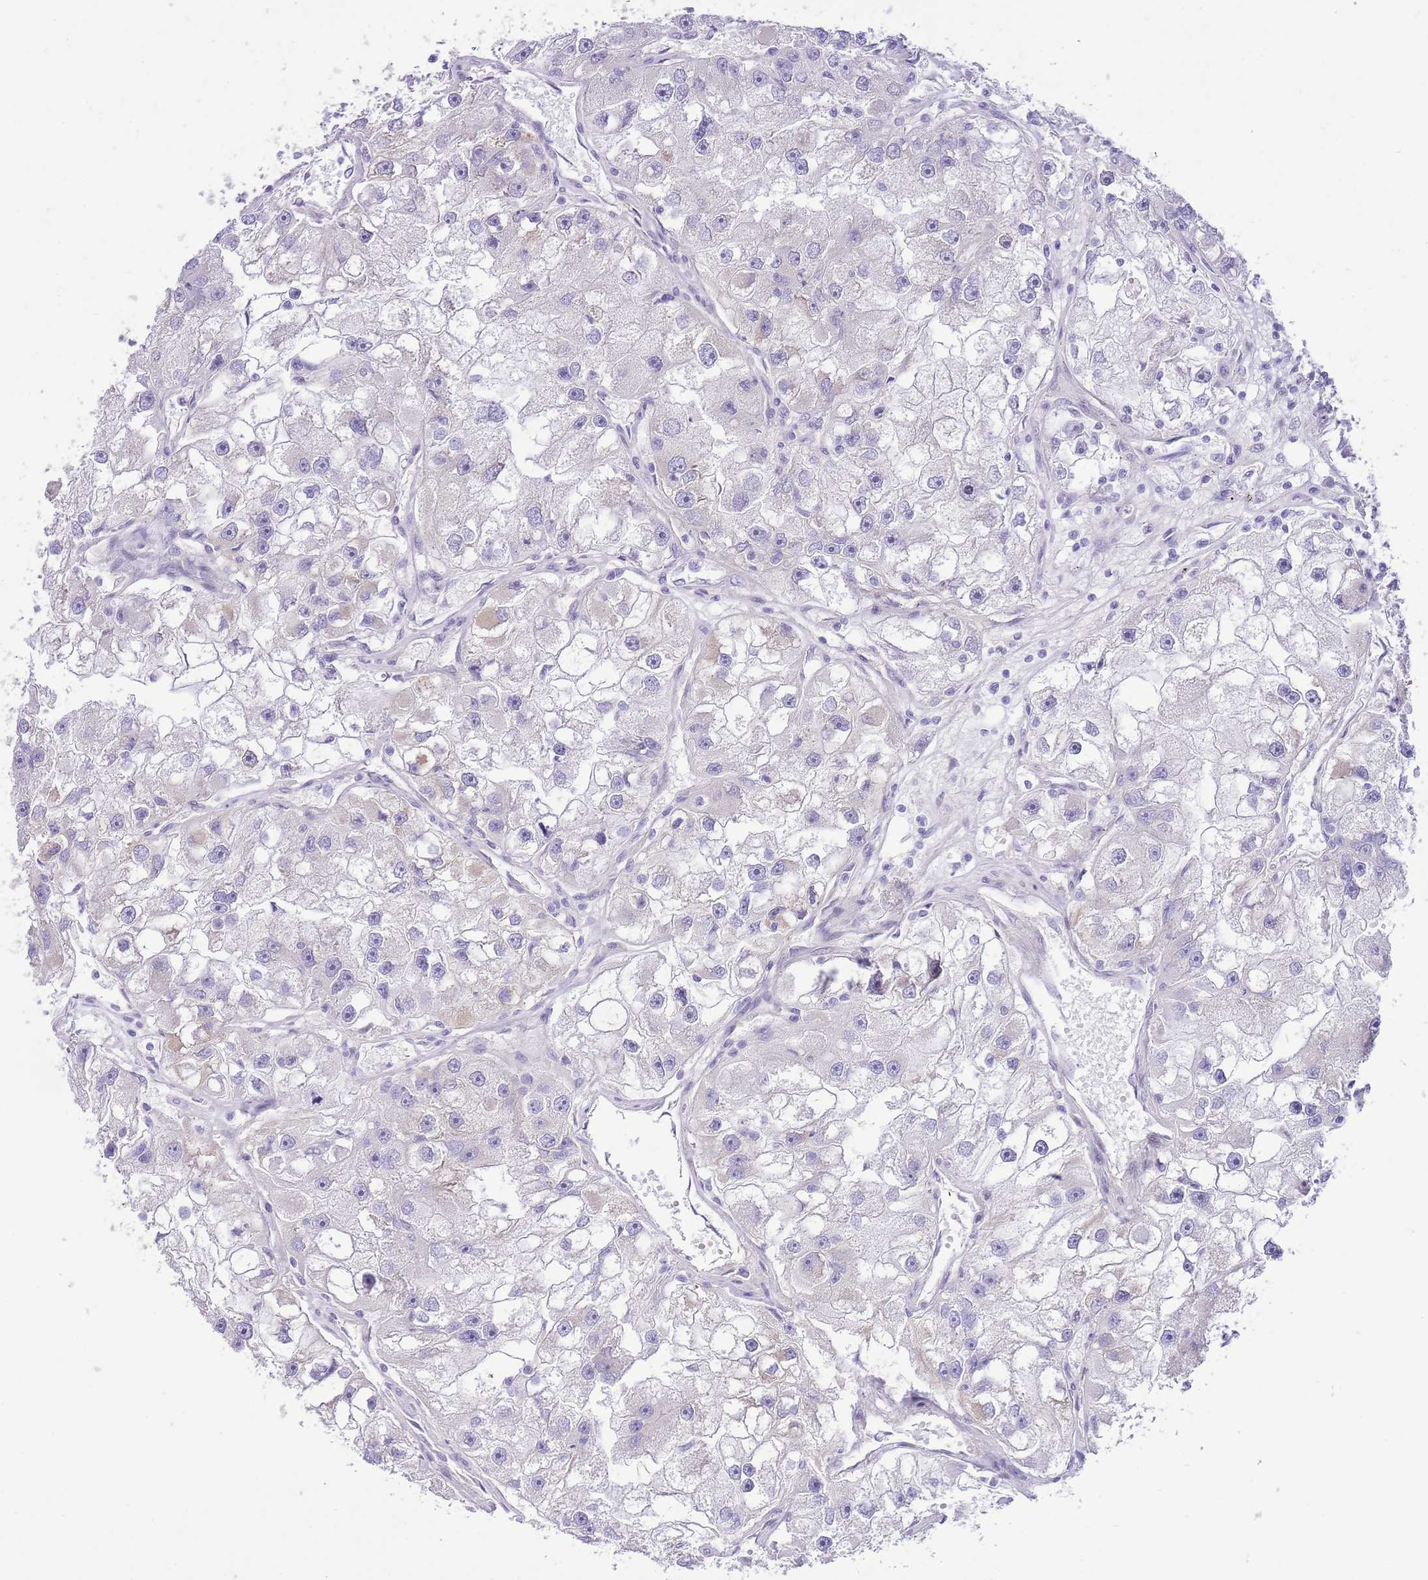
{"staining": {"intensity": "negative", "quantity": "none", "location": "none"}, "tissue": "renal cancer", "cell_type": "Tumor cells", "image_type": "cancer", "snomed": [{"axis": "morphology", "description": "Adenocarcinoma, NOS"}, {"axis": "topography", "description": "Kidney"}], "caption": "Image shows no significant protein staining in tumor cells of renal cancer (adenocarcinoma).", "gene": "ZC4H2", "patient": {"sex": "male", "age": 63}}